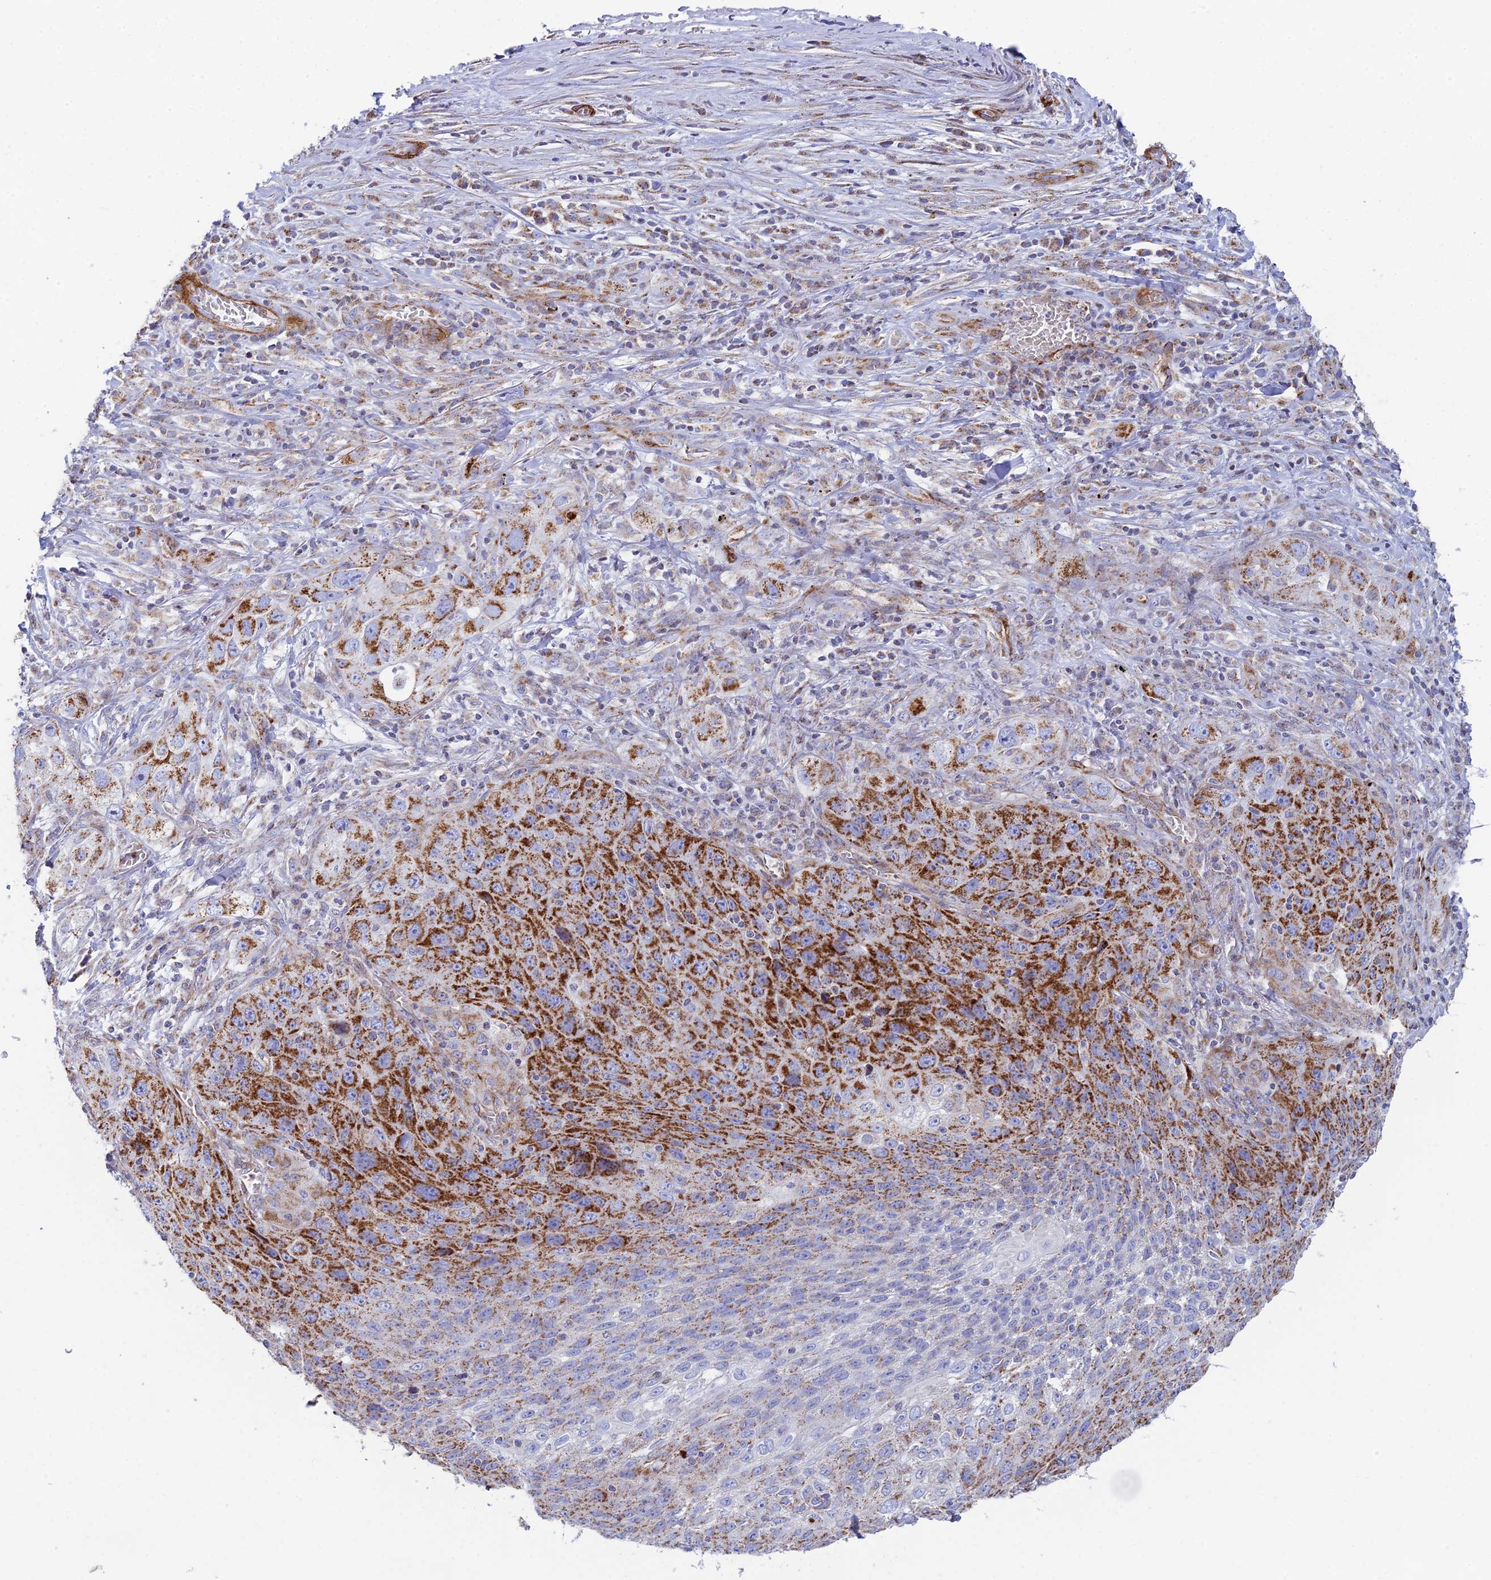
{"staining": {"intensity": "strong", "quantity": "25%-75%", "location": "cytoplasmic/membranous"}, "tissue": "lung cancer", "cell_type": "Tumor cells", "image_type": "cancer", "snomed": [{"axis": "morphology", "description": "Squamous cell carcinoma, NOS"}, {"axis": "topography", "description": "Lung"}], "caption": "Strong cytoplasmic/membranous positivity is appreciated in approximately 25%-75% of tumor cells in lung squamous cell carcinoma.", "gene": "CSPG4", "patient": {"sex": "female", "age": 69}}